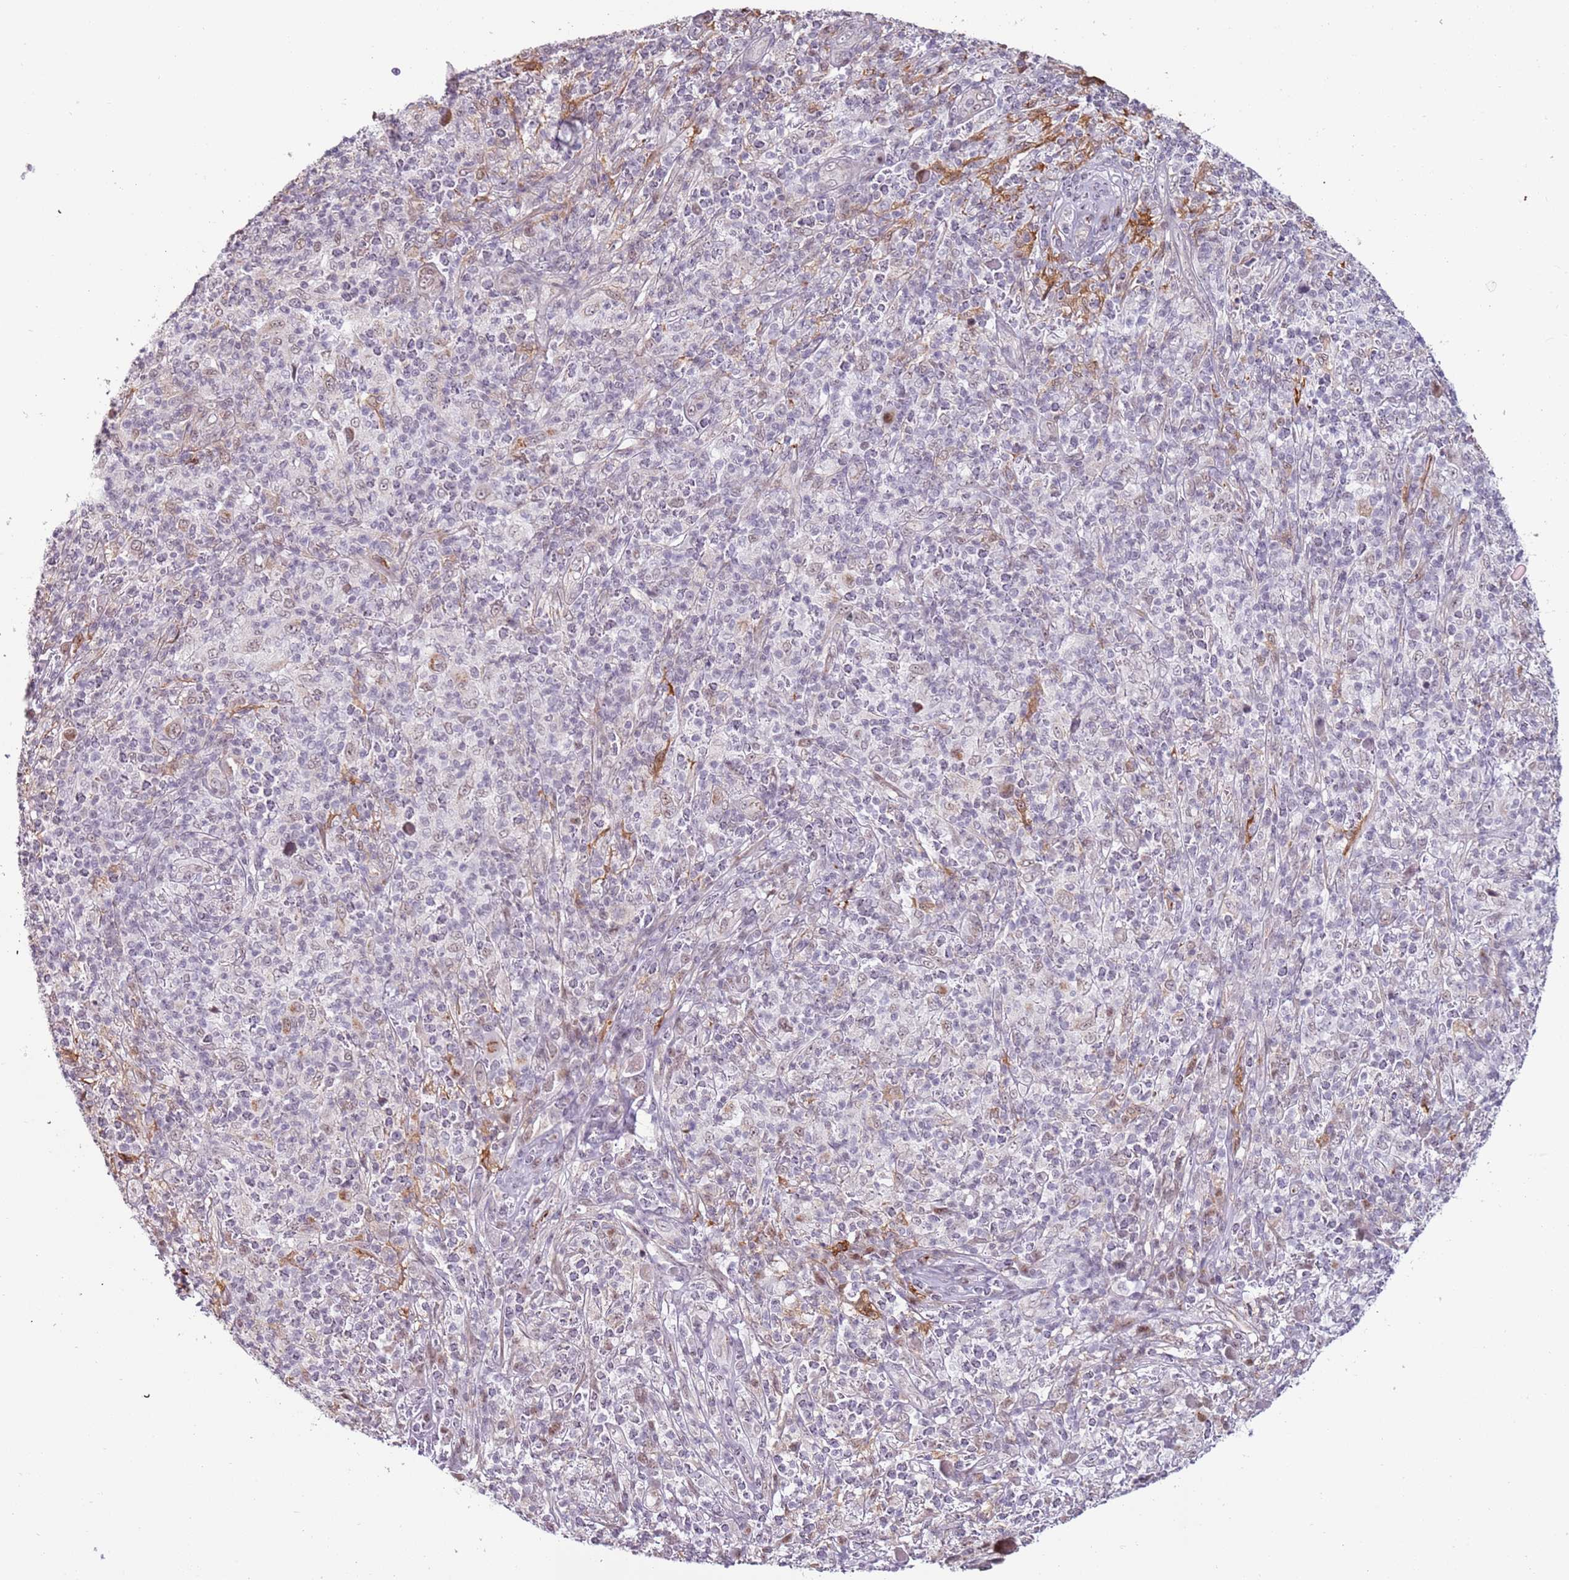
{"staining": {"intensity": "negative", "quantity": "none", "location": "none"}, "tissue": "melanoma", "cell_type": "Tumor cells", "image_type": "cancer", "snomed": [{"axis": "morphology", "description": "Malignant melanoma, NOS"}, {"axis": "topography", "description": "Skin"}], "caption": "Tumor cells are negative for protein expression in human melanoma. Brightfield microscopy of IHC stained with DAB (3,3'-diaminobenzidine) (brown) and hematoxylin (blue), captured at high magnification.", "gene": "REXO4", "patient": {"sex": "male", "age": 66}}